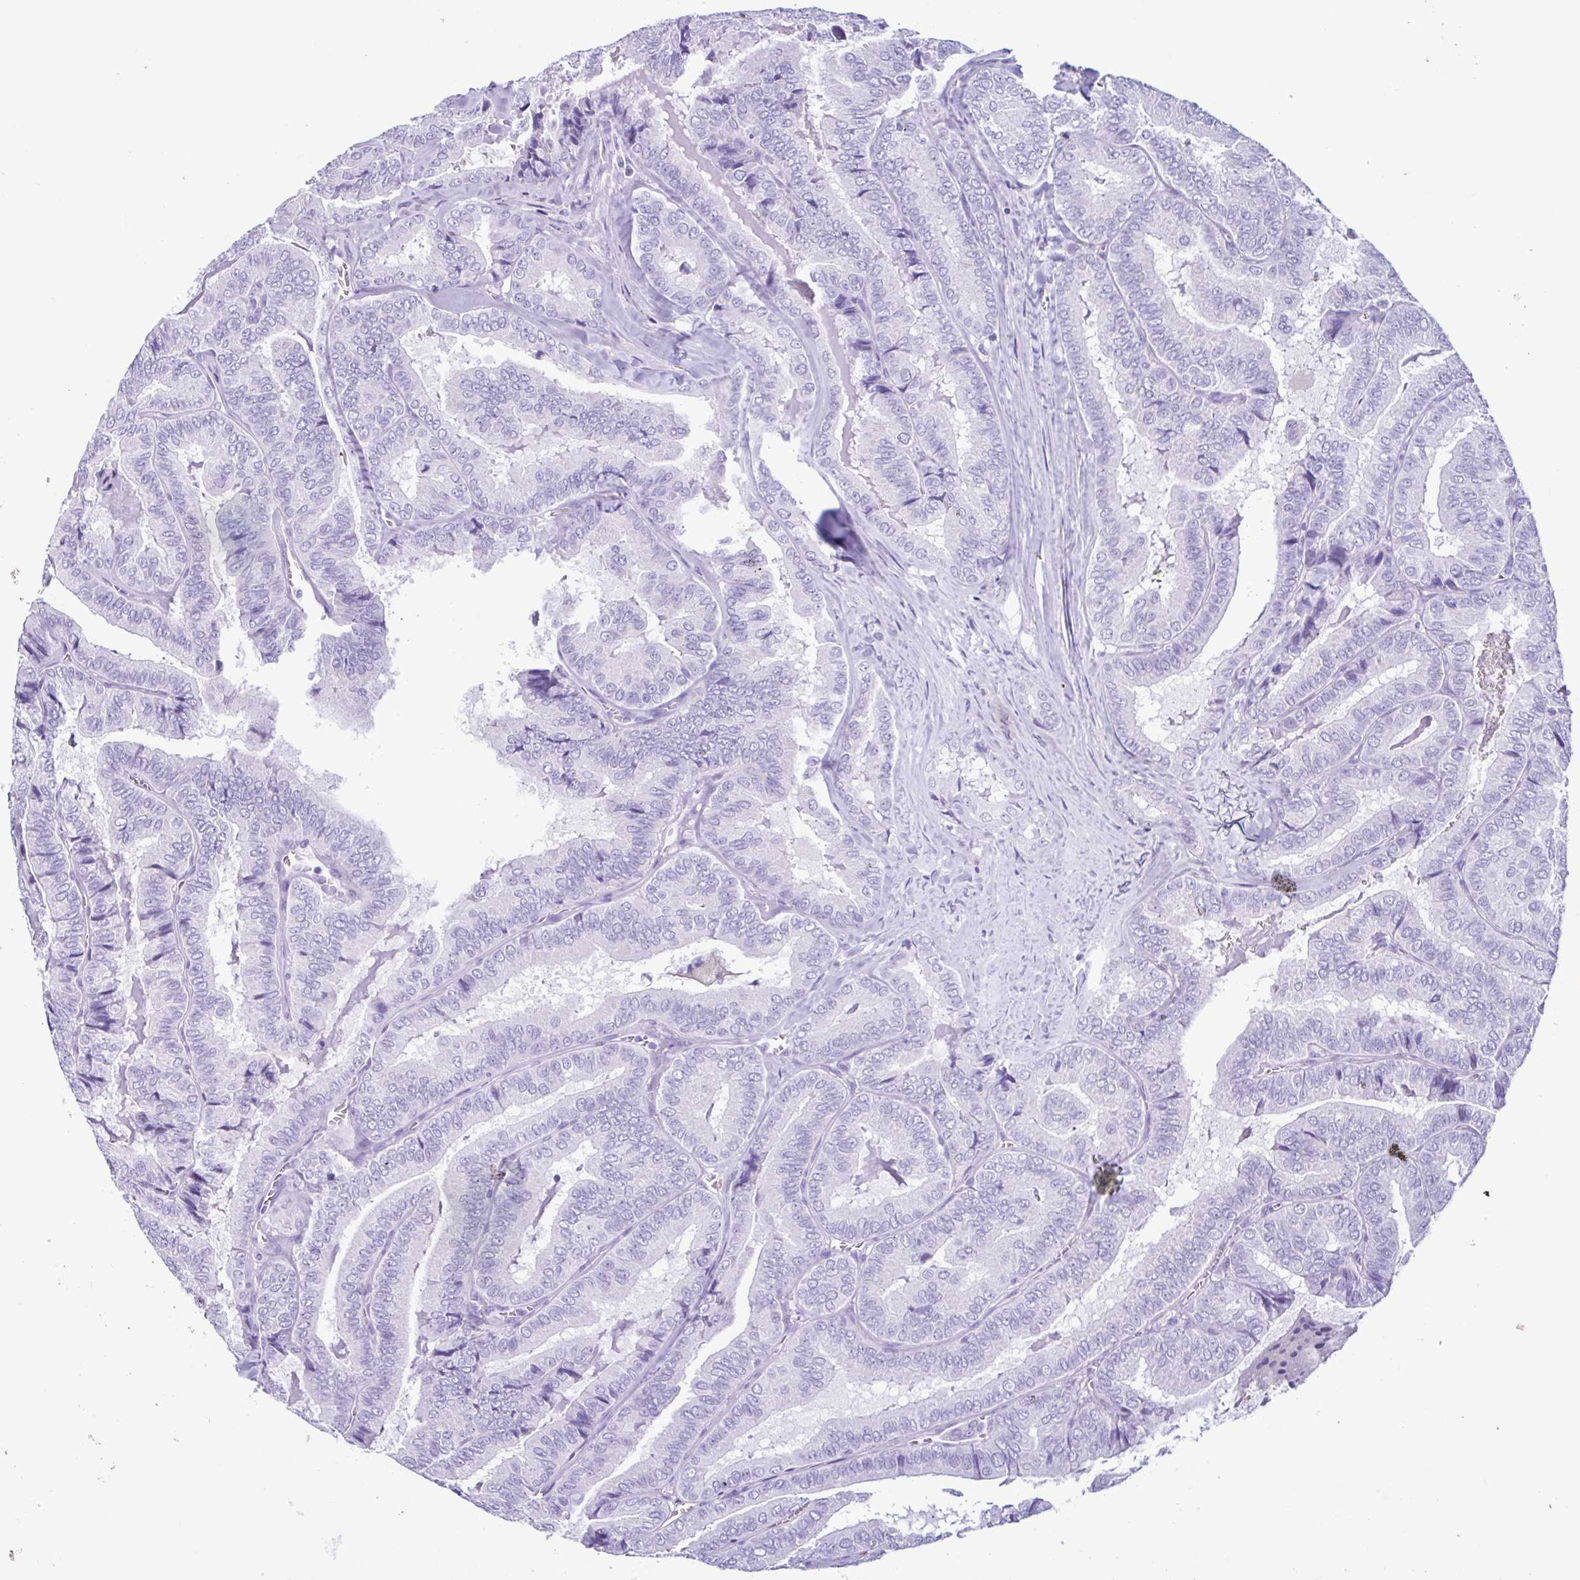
{"staining": {"intensity": "negative", "quantity": "none", "location": "none"}, "tissue": "thyroid cancer", "cell_type": "Tumor cells", "image_type": "cancer", "snomed": [{"axis": "morphology", "description": "Papillary adenocarcinoma, NOS"}, {"axis": "topography", "description": "Thyroid gland"}], "caption": "The micrograph reveals no staining of tumor cells in papillary adenocarcinoma (thyroid). Nuclei are stained in blue.", "gene": "SPATA16", "patient": {"sex": "female", "age": 75}}